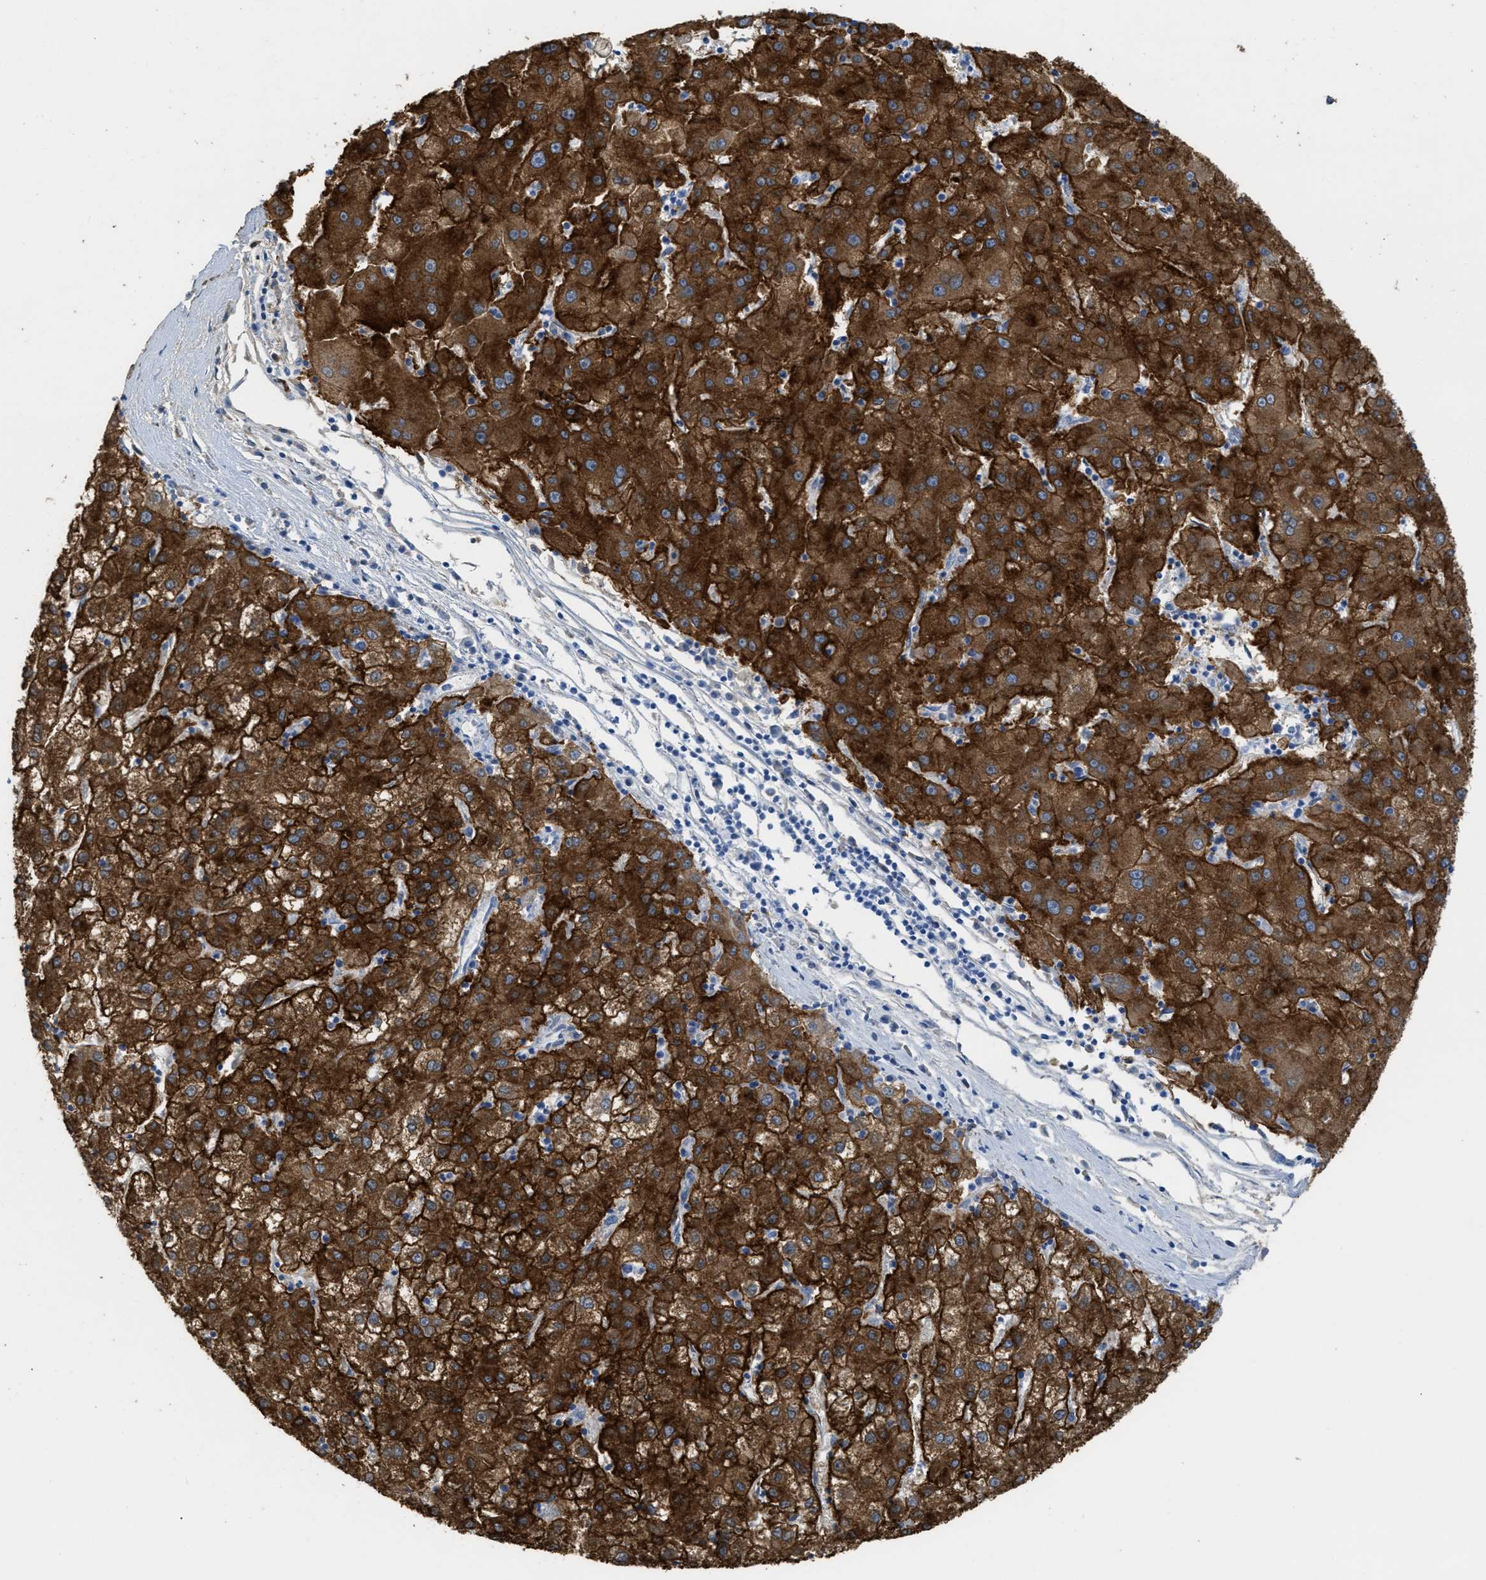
{"staining": {"intensity": "strong", "quantity": ">75%", "location": "cytoplasmic/membranous"}, "tissue": "liver cancer", "cell_type": "Tumor cells", "image_type": "cancer", "snomed": [{"axis": "morphology", "description": "Carcinoma, Hepatocellular, NOS"}, {"axis": "topography", "description": "Liver"}], "caption": "DAB (3,3'-diaminobenzidine) immunohistochemical staining of human liver hepatocellular carcinoma exhibits strong cytoplasmic/membranous protein expression in about >75% of tumor cells. (DAB = brown stain, brightfield microscopy at high magnification).", "gene": "ASGR1", "patient": {"sex": "male", "age": 72}}